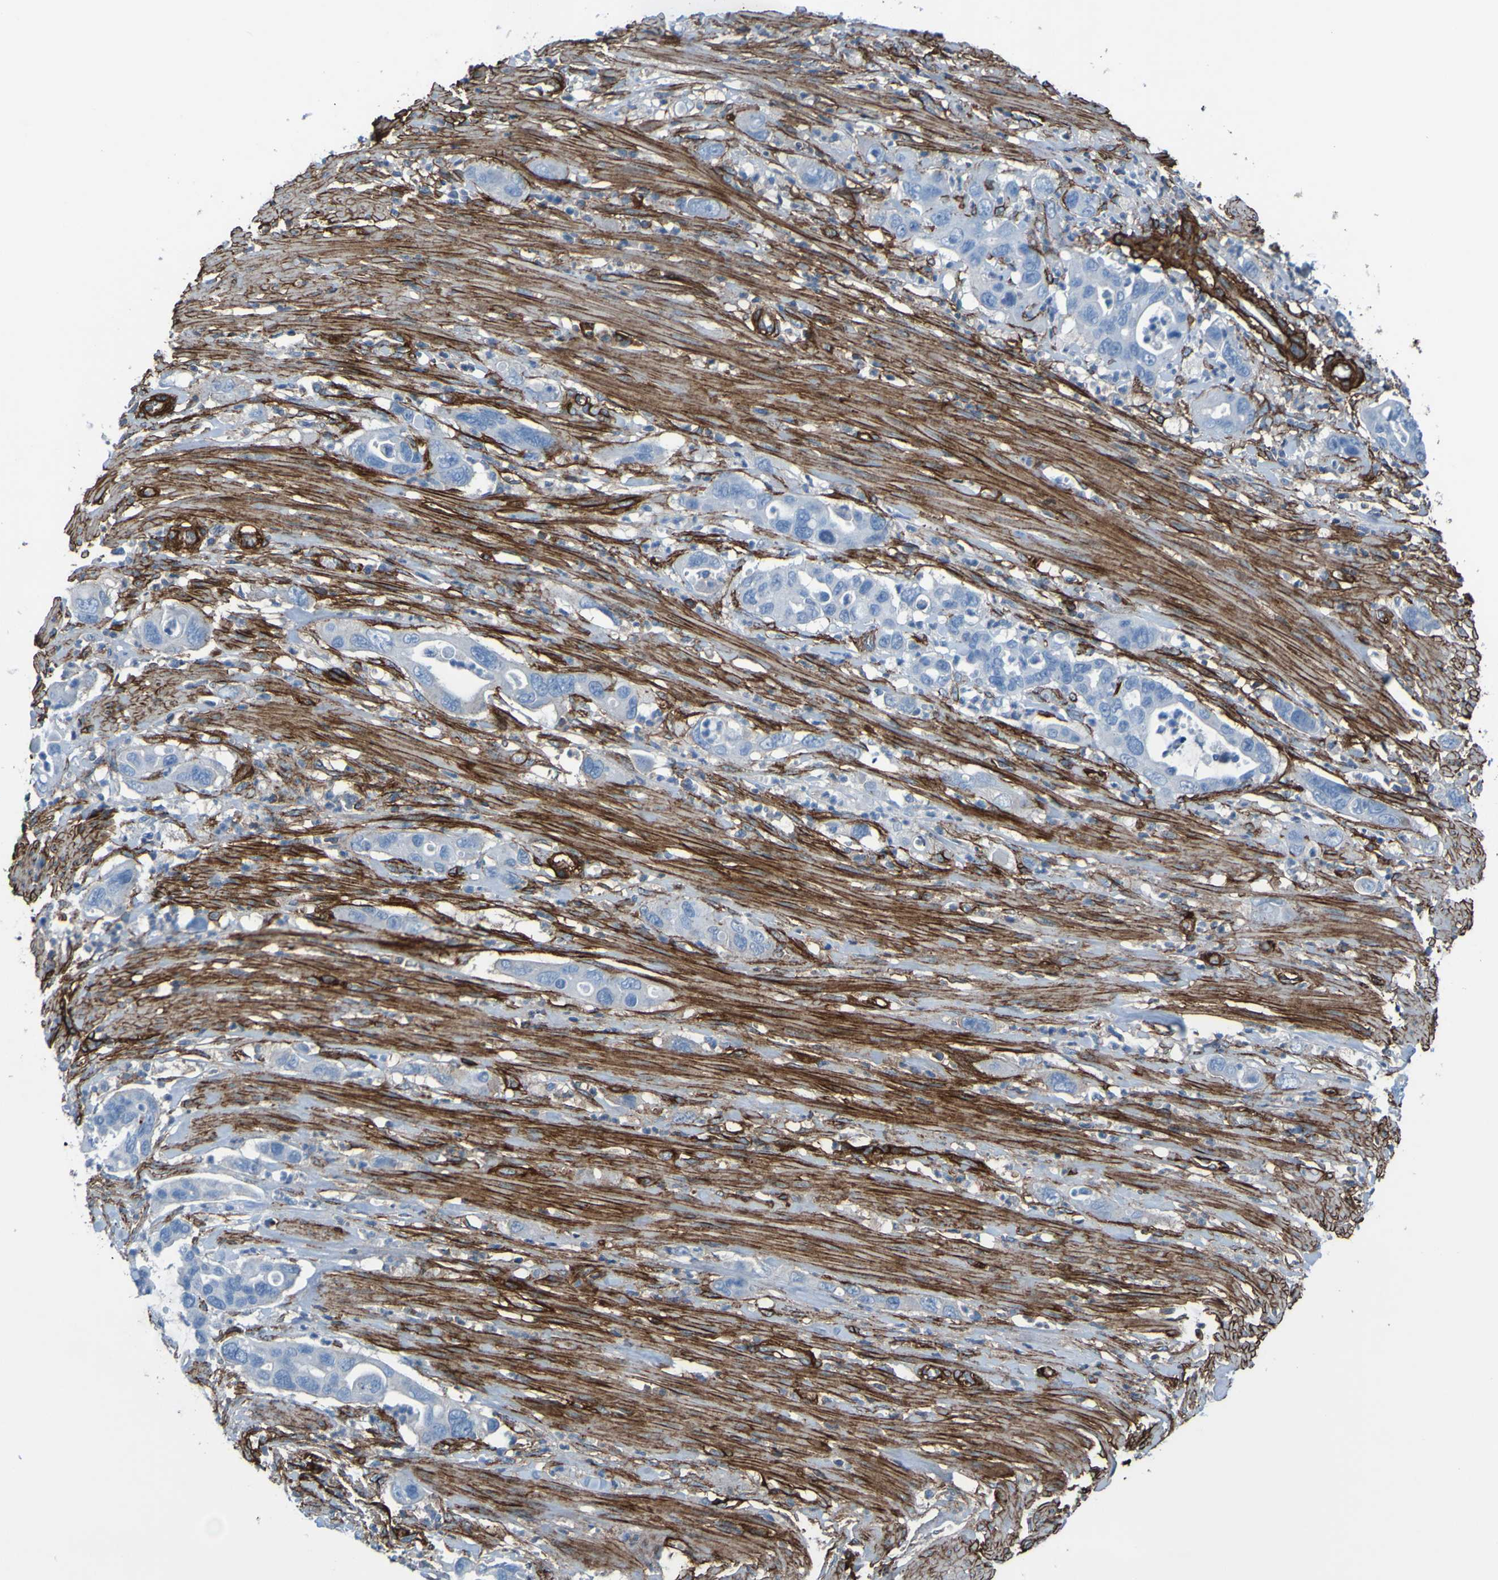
{"staining": {"intensity": "negative", "quantity": "none", "location": "none"}, "tissue": "pancreatic cancer", "cell_type": "Tumor cells", "image_type": "cancer", "snomed": [{"axis": "morphology", "description": "Adenocarcinoma, NOS"}, {"axis": "topography", "description": "Pancreas"}], "caption": "There is no significant expression in tumor cells of adenocarcinoma (pancreatic). (DAB (3,3'-diaminobenzidine) immunohistochemistry, high magnification).", "gene": "COL4A2", "patient": {"sex": "female", "age": 71}}